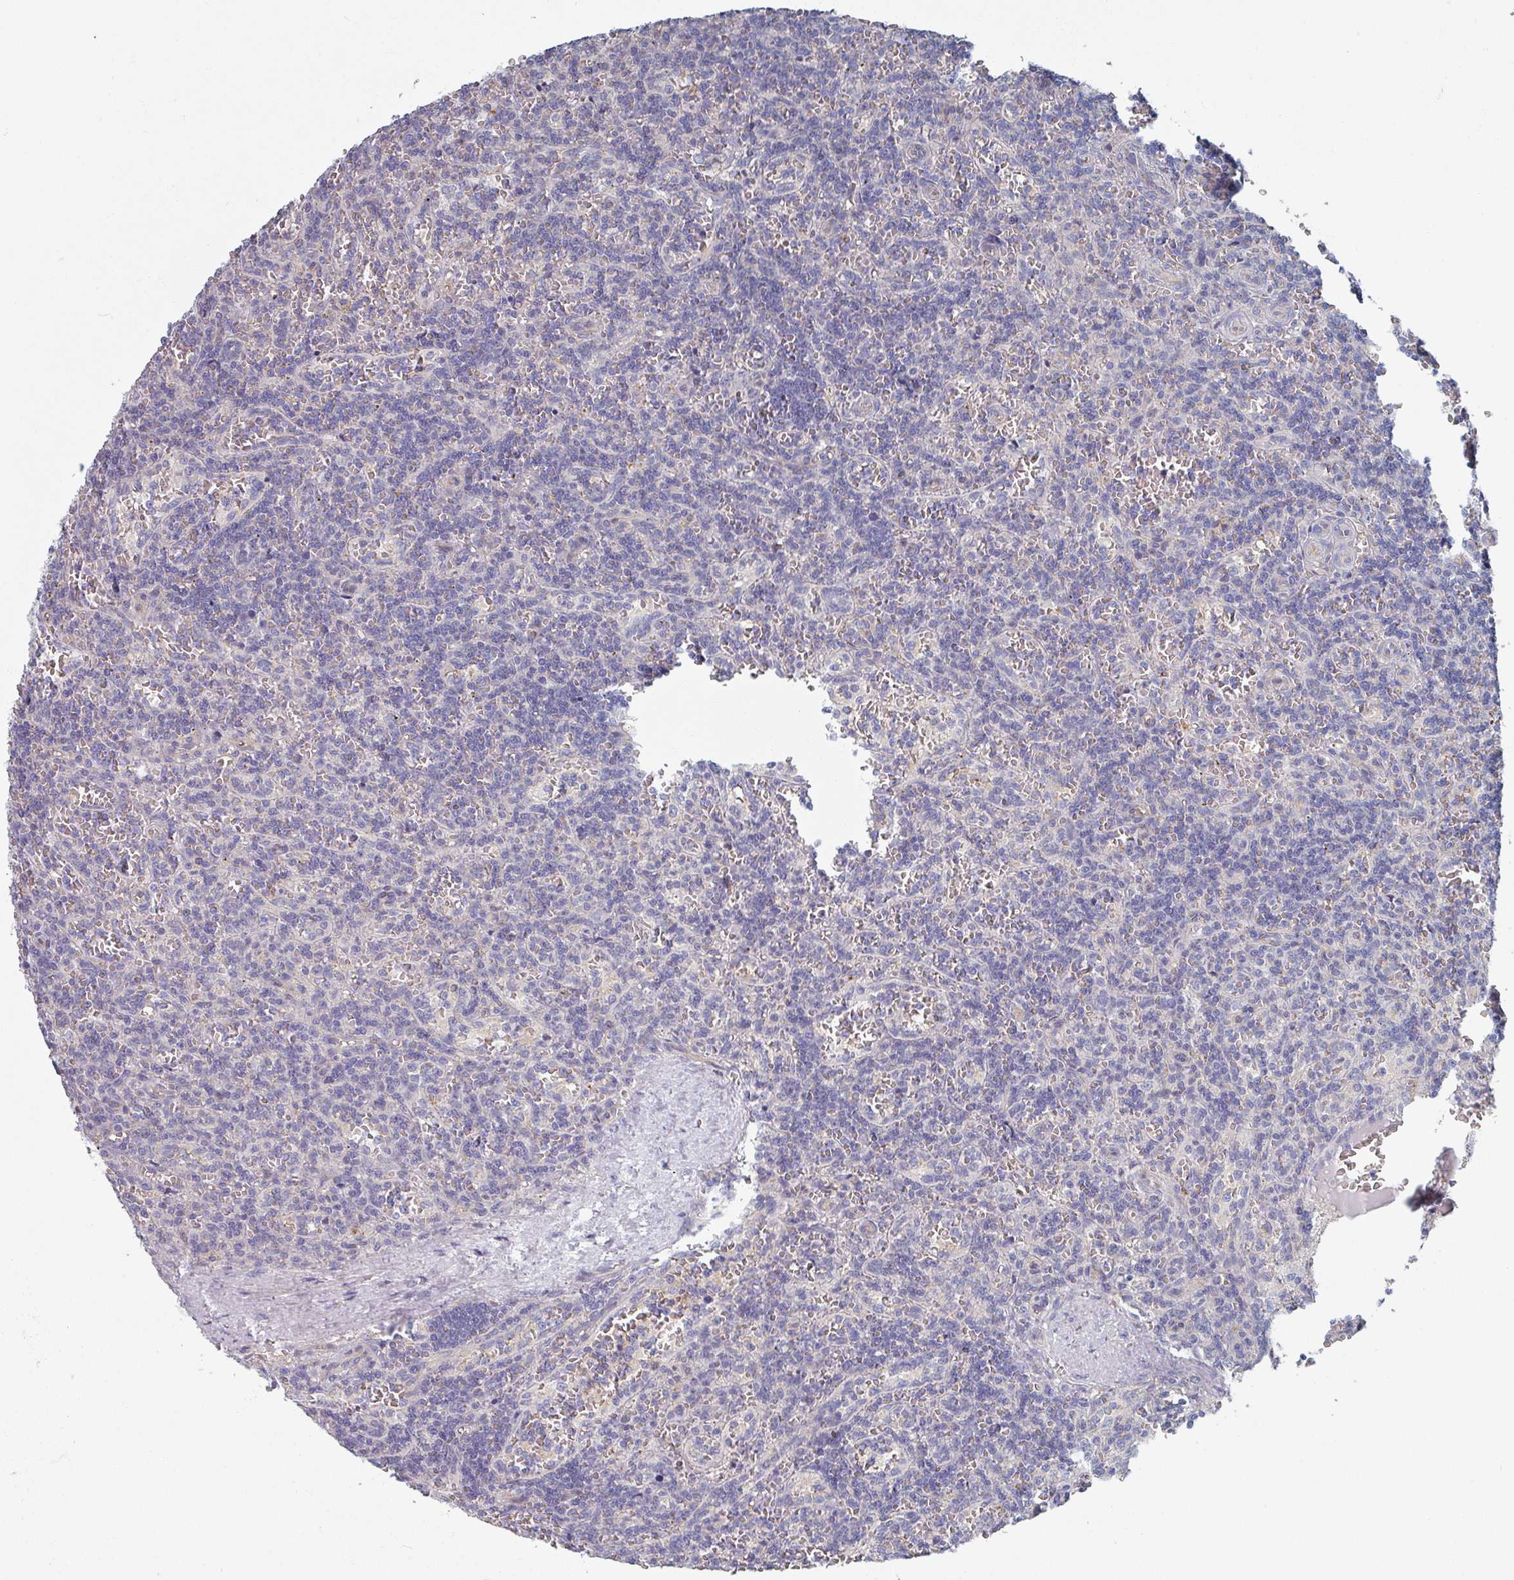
{"staining": {"intensity": "negative", "quantity": "none", "location": "none"}, "tissue": "lymphoma", "cell_type": "Tumor cells", "image_type": "cancer", "snomed": [{"axis": "morphology", "description": "Malignant lymphoma, non-Hodgkin's type, Low grade"}, {"axis": "topography", "description": "Spleen"}], "caption": "Immunohistochemistry (IHC) image of lymphoma stained for a protein (brown), which demonstrates no positivity in tumor cells. (DAB IHC visualized using brightfield microscopy, high magnification).", "gene": "EFL1", "patient": {"sex": "male", "age": 73}}